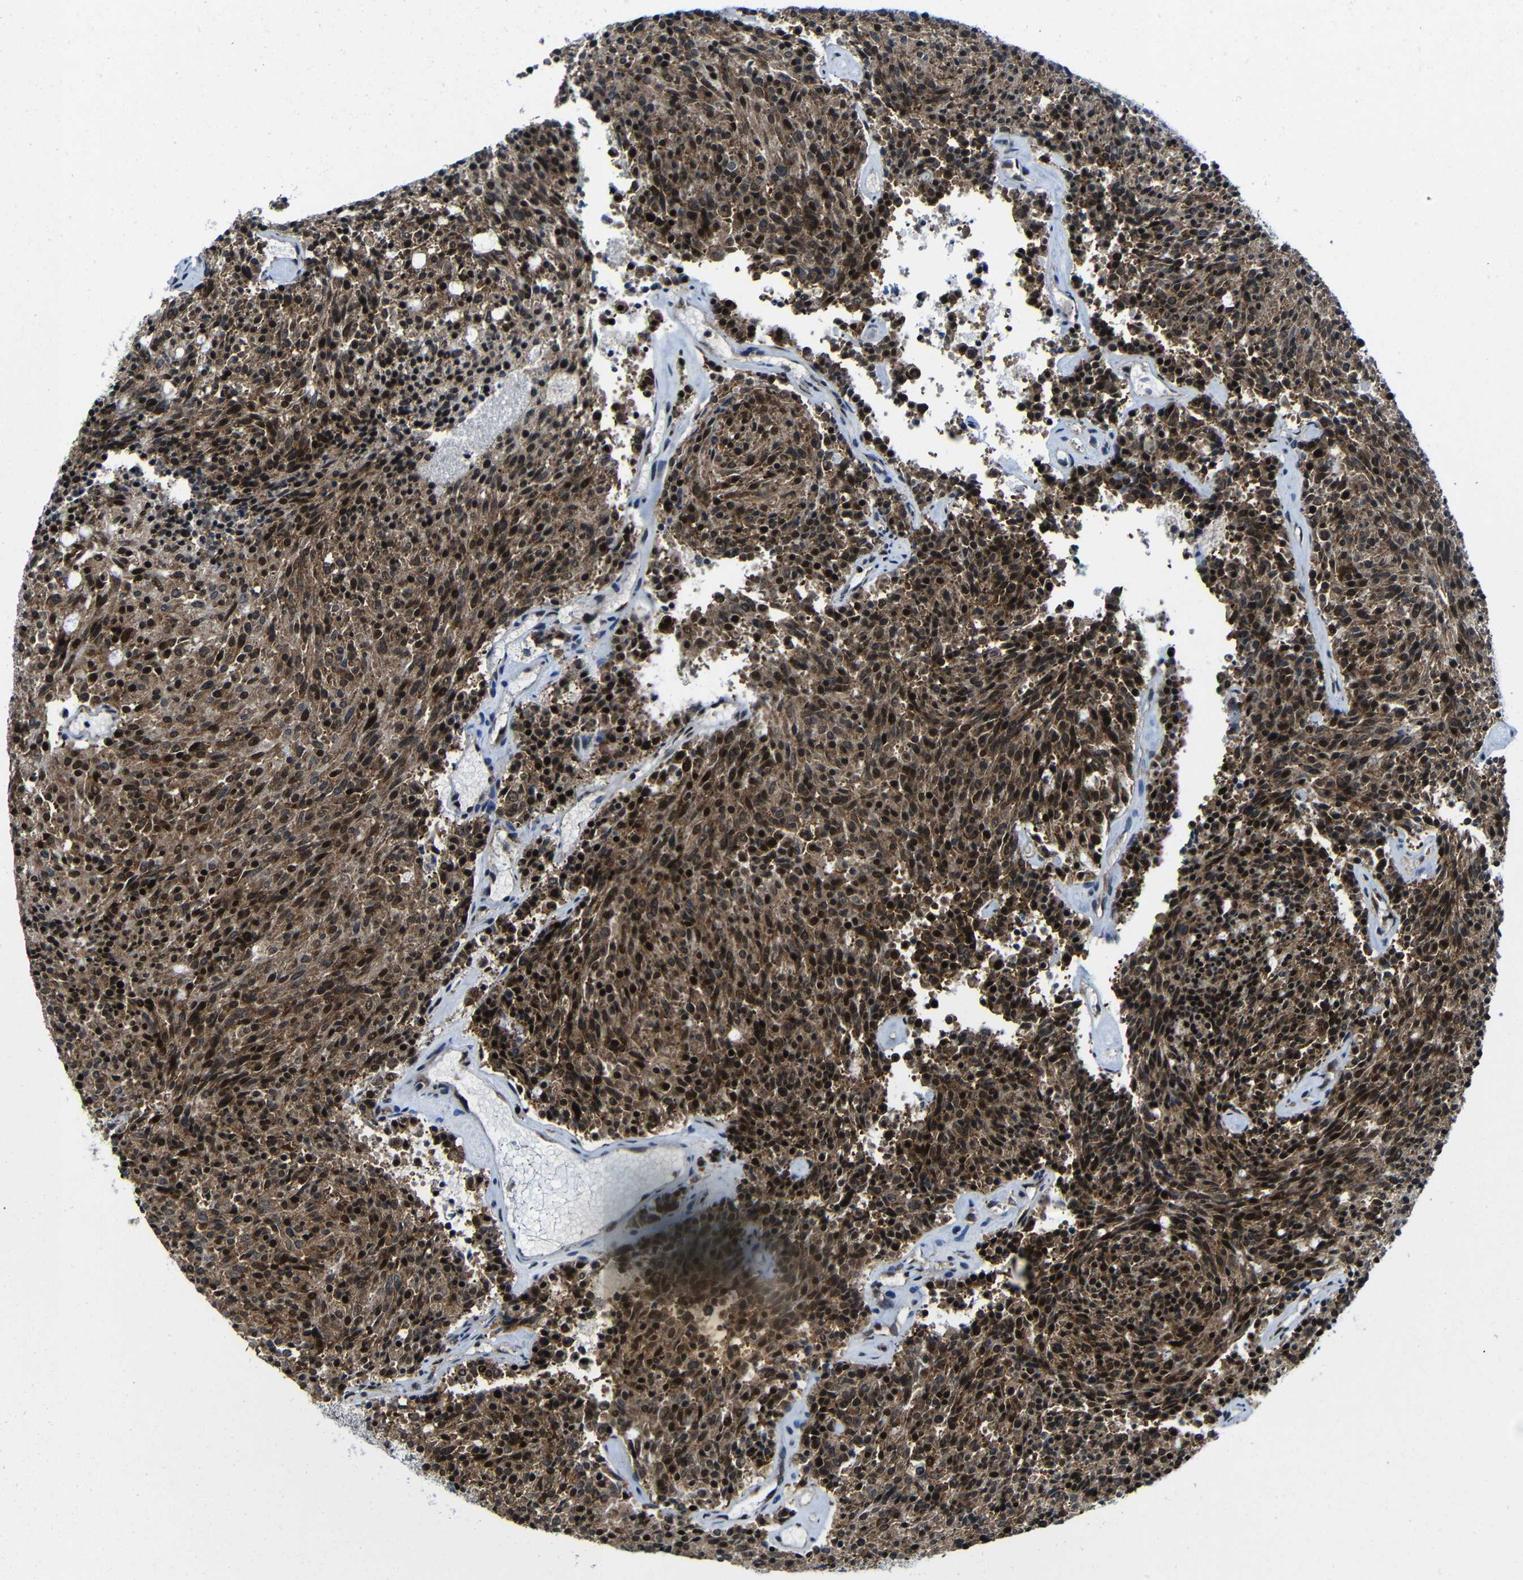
{"staining": {"intensity": "strong", "quantity": "25%-75%", "location": "nuclear"}, "tissue": "carcinoid", "cell_type": "Tumor cells", "image_type": "cancer", "snomed": [{"axis": "morphology", "description": "Carcinoid, malignant, NOS"}, {"axis": "topography", "description": "Pancreas"}], "caption": "Carcinoid was stained to show a protein in brown. There is high levels of strong nuclear staining in about 25%-75% of tumor cells.", "gene": "PTBP1", "patient": {"sex": "female", "age": 54}}